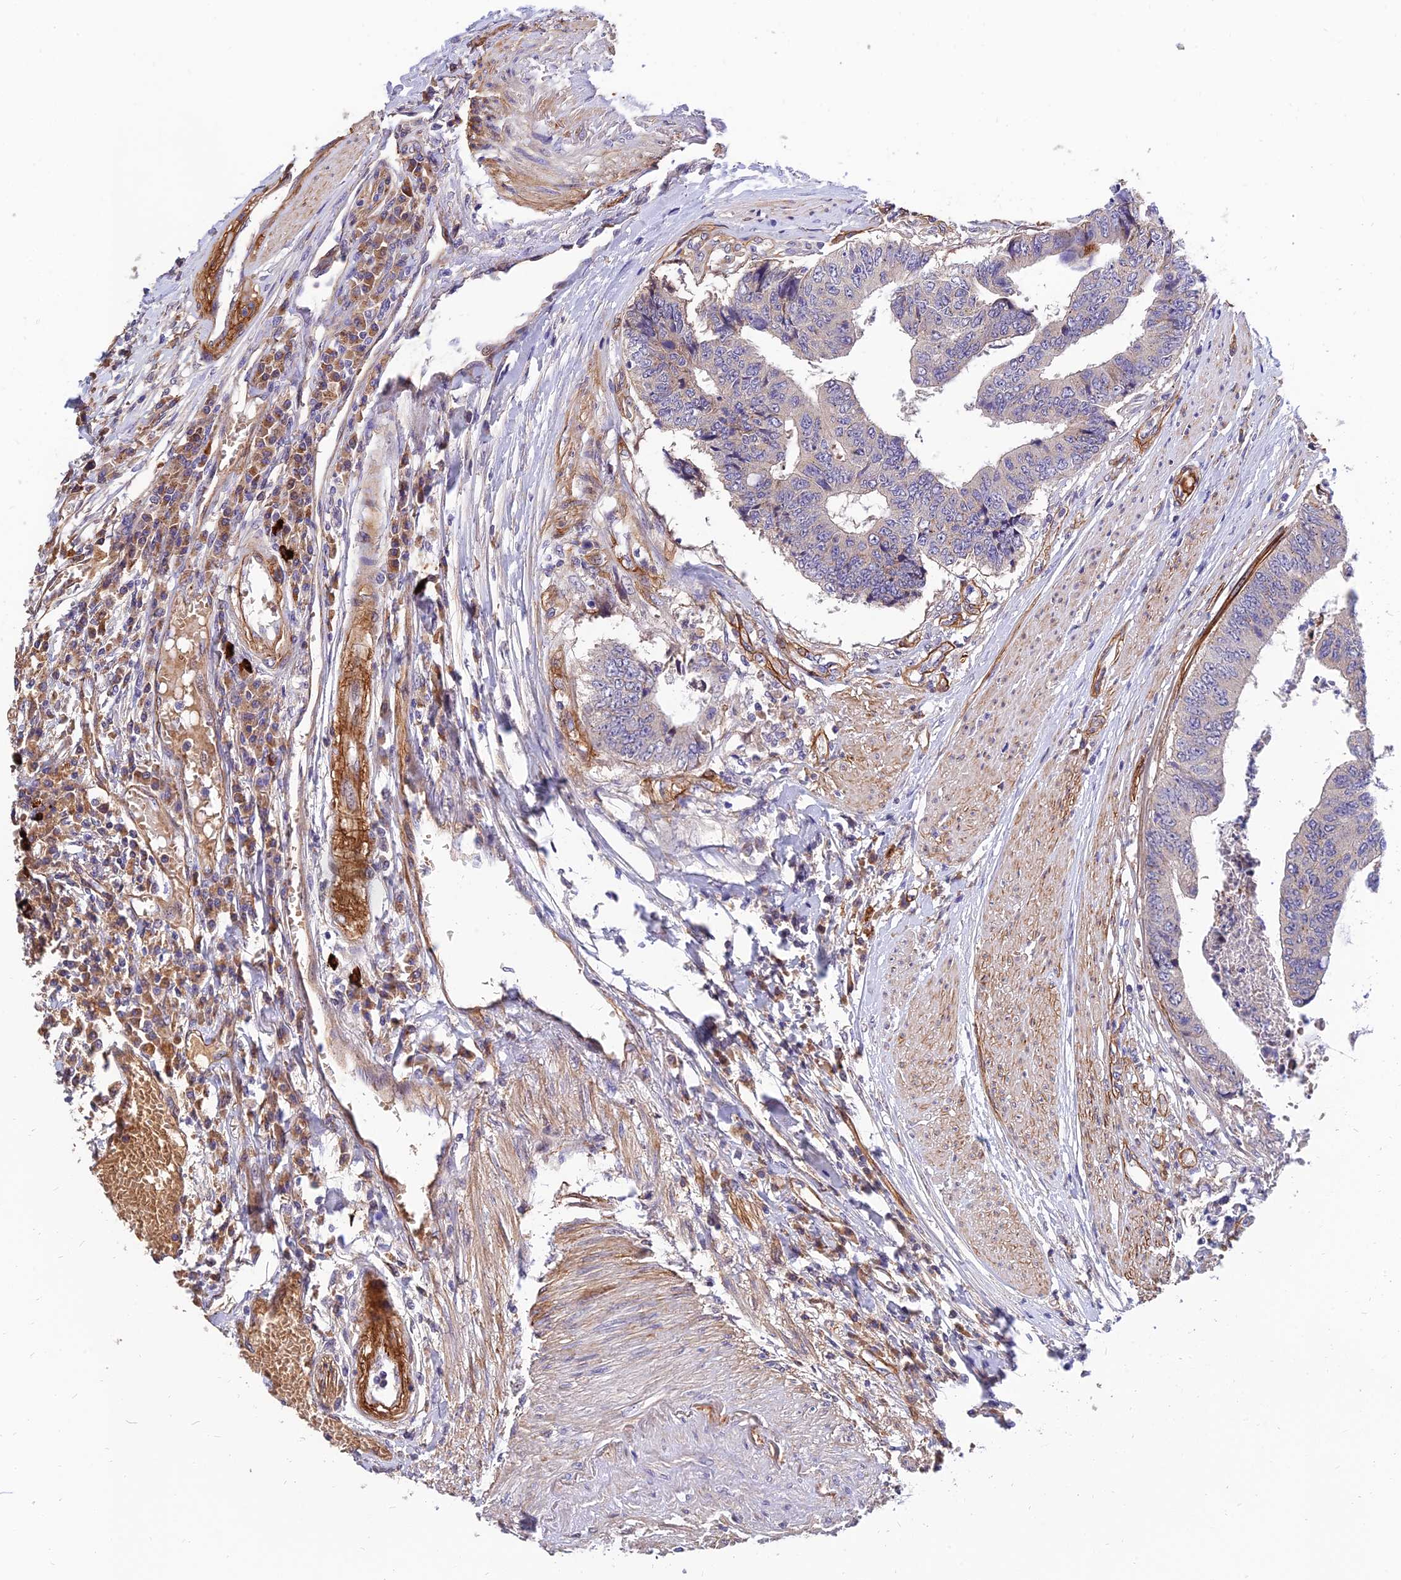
{"staining": {"intensity": "negative", "quantity": "none", "location": "none"}, "tissue": "colorectal cancer", "cell_type": "Tumor cells", "image_type": "cancer", "snomed": [{"axis": "morphology", "description": "Adenocarcinoma, NOS"}, {"axis": "topography", "description": "Rectum"}], "caption": "Histopathology image shows no significant protein positivity in tumor cells of colorectal cancer (adenocarcinoma).", "gene": "MRPL35", "patient": {"sex": "male", "age": 84}}